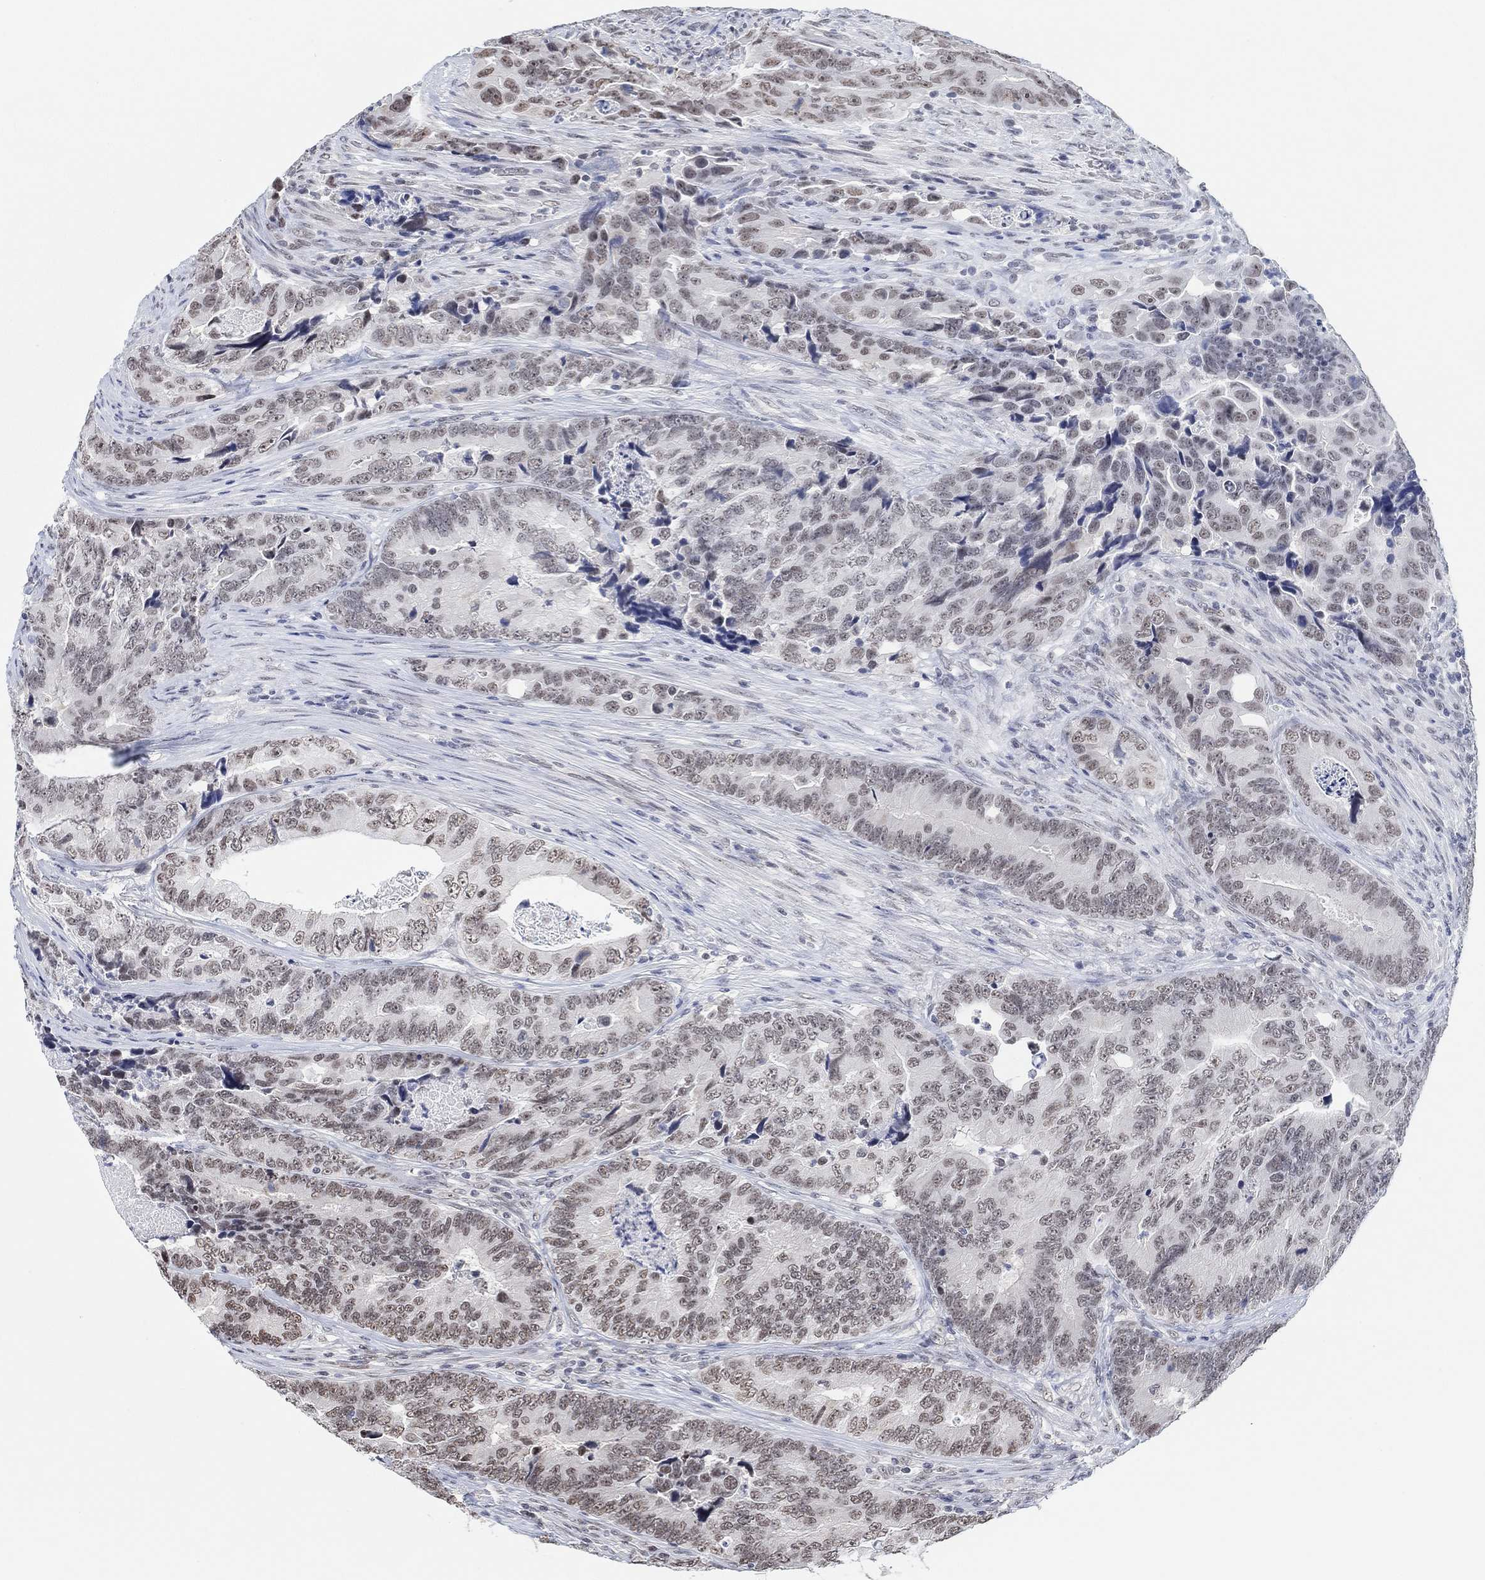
{"staining": {"intensity": "weak", "quantity": ">75%", "location": "nuclear"}, "tissue": "colorectal cancer", "cell_type": "Tumor cells", "image_type": "cancer", "snomed": [{"axis": "morphology", "description": "Adenocarcinoma, NOS"}, {"axis": "topography", "description": "Colon"}], "caption": "Immunohistochemical staining of human colorectal cancer (adenocarcinoma) shows low levels of weak nuclear protein expression in approximately >75% of tumor cells.", "gene": "PURG", "patient": {"sex": "female", "age": 72}}